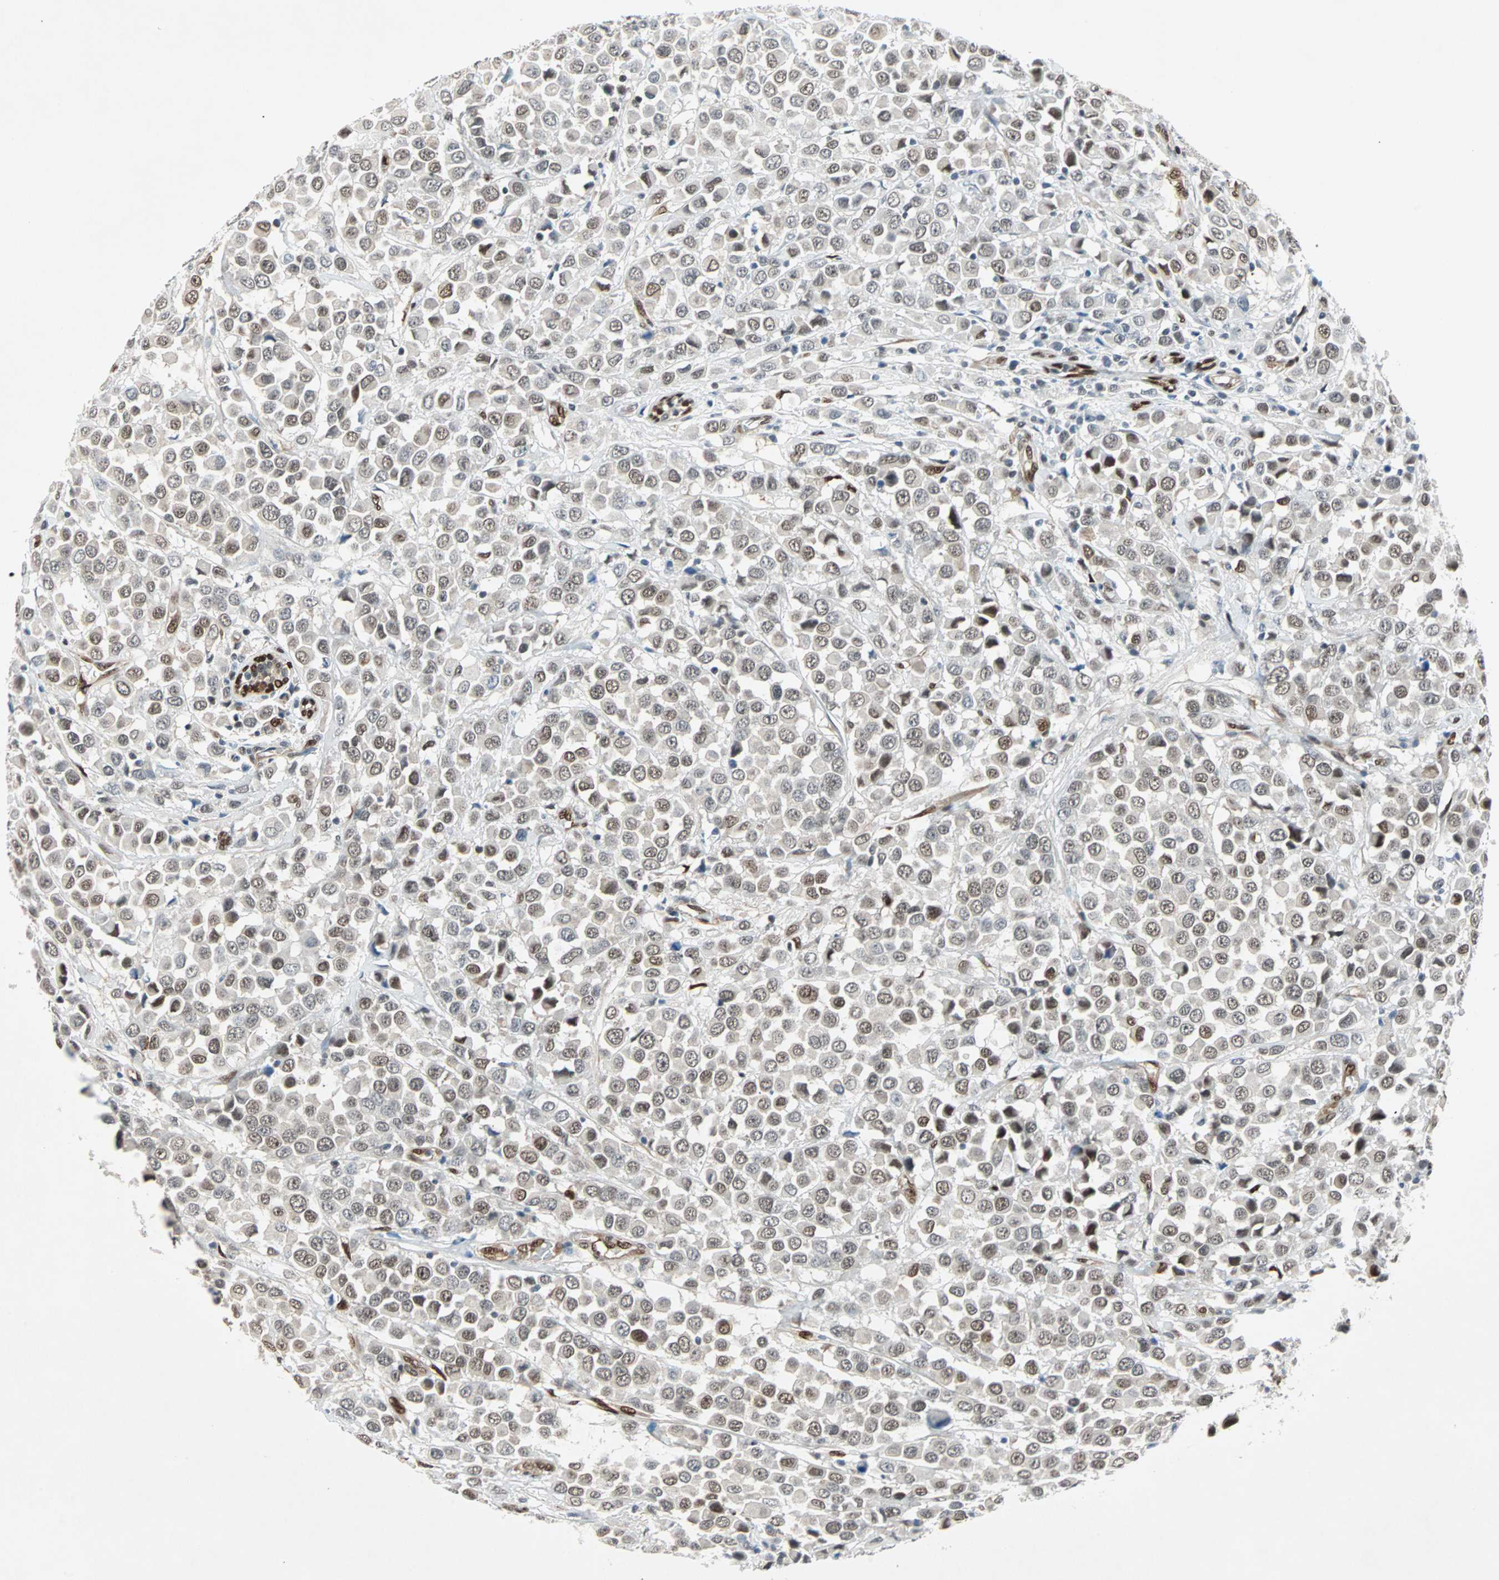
{"staining": {"intensity": "moderate", "quantity": "25%-75%", "location": "nuclear"}, "tissue": "breast cancer", "cell_type": "Tumor cells", "image_type": "cancer", "snomed": [{"axis": "morphology", "description": "Duct carcinoma"}, {"axis": "topography", "description": "Breast"}], "caption": "Breast cancer tissue demonstrates moderate nuclear expression in about 25%-75% of tumor cells", "gene": "WWTR1", "patient": {"sex": "female", "age": 61}}